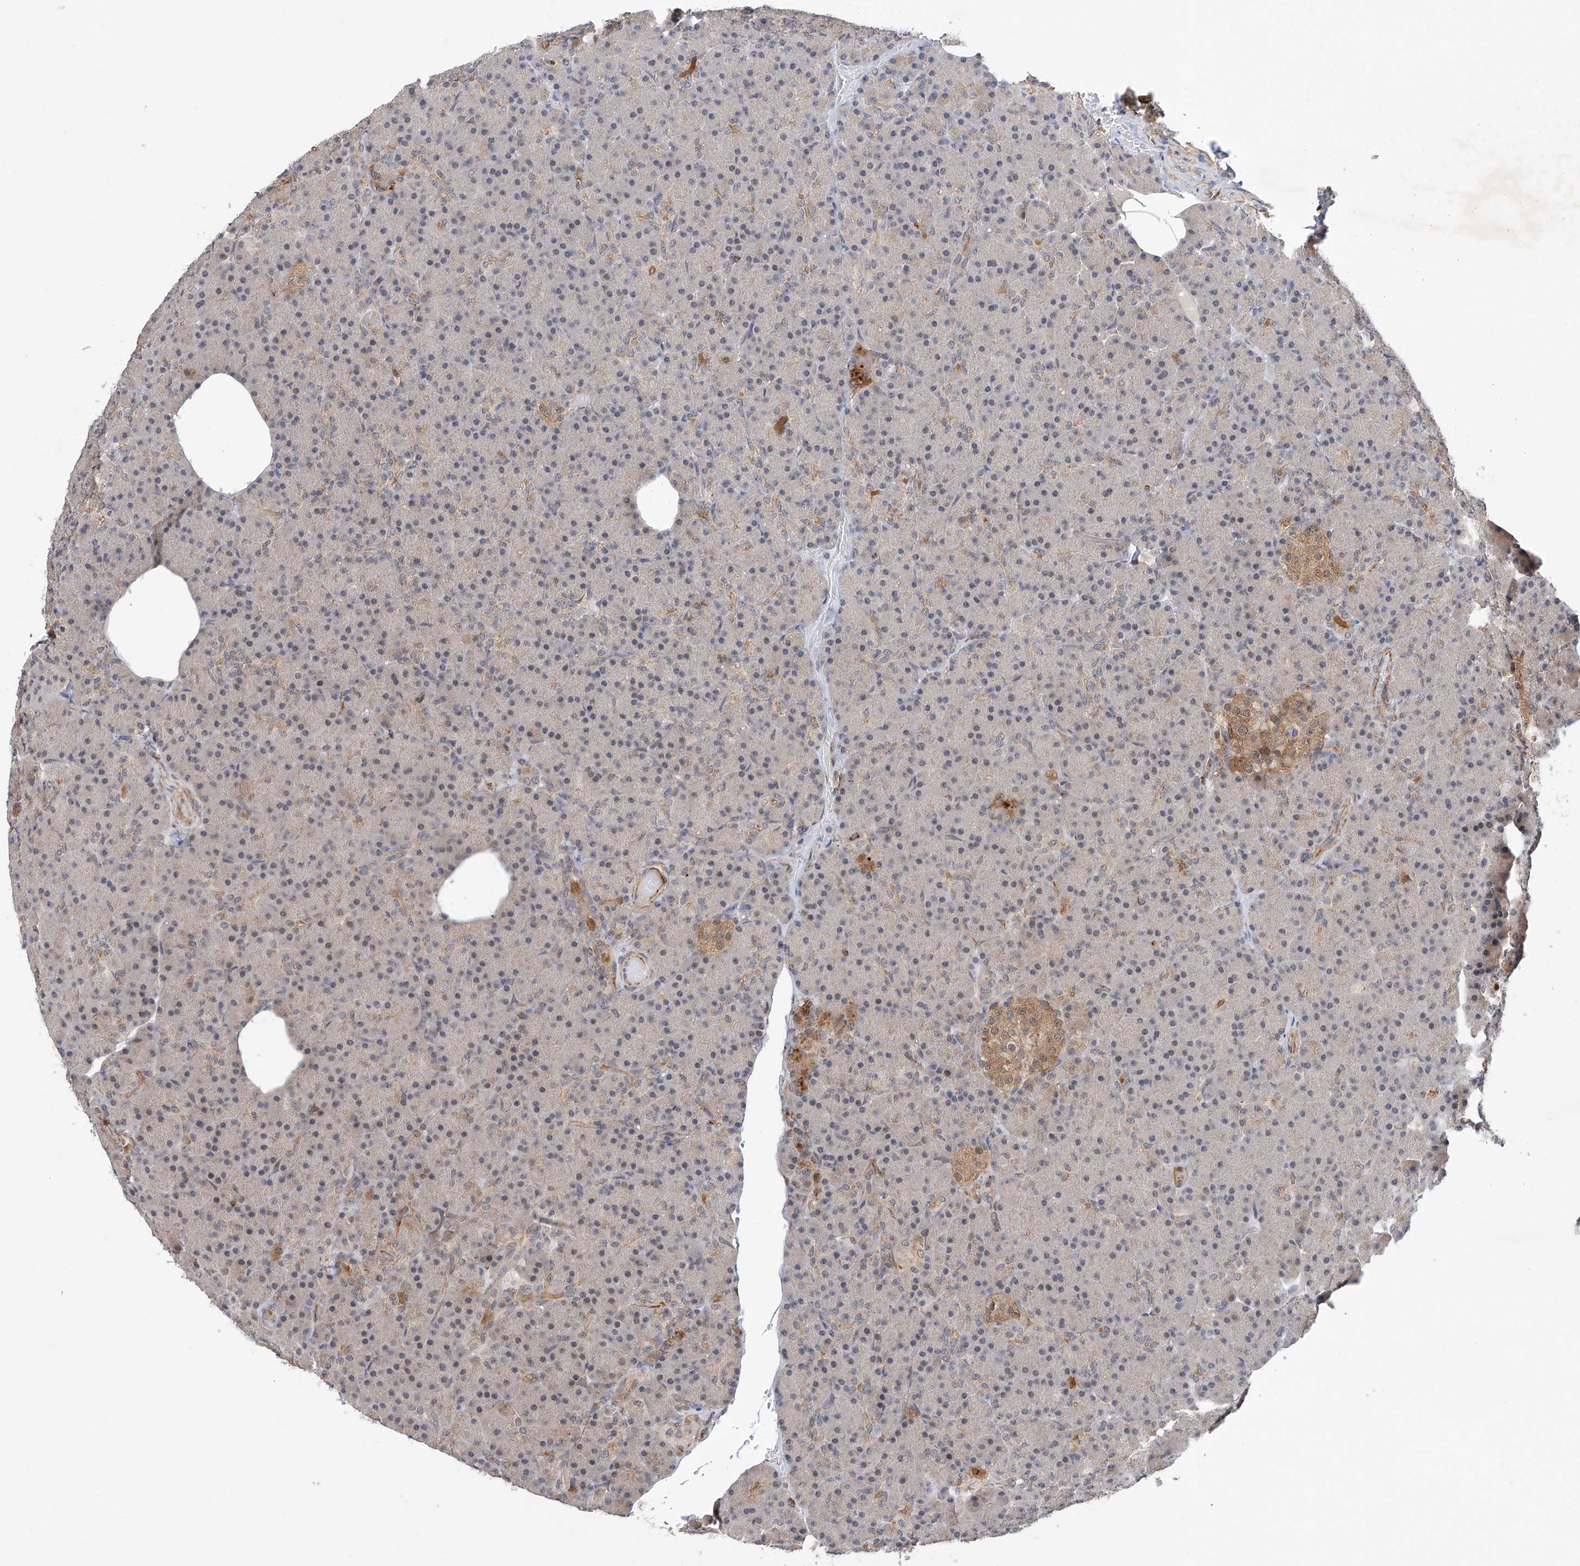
{"staining": {"intensity": "negative", "quantity": "none", "location": "none"}, "tissue": "pancreas", "cell_type": "Exocrine glandular cells", "image_type": "normal", "snomed": [{"axis": "morphology", "description": "Normal tissue, NOS"}, {"axis": "topography", "description": "Pancreas"}], "caption": "The micrograph exhibits no significant staining in exocrine glandular cells of pancreas.", "gene": "AMD1", "patient": {"sex": "female", "age": 43}}